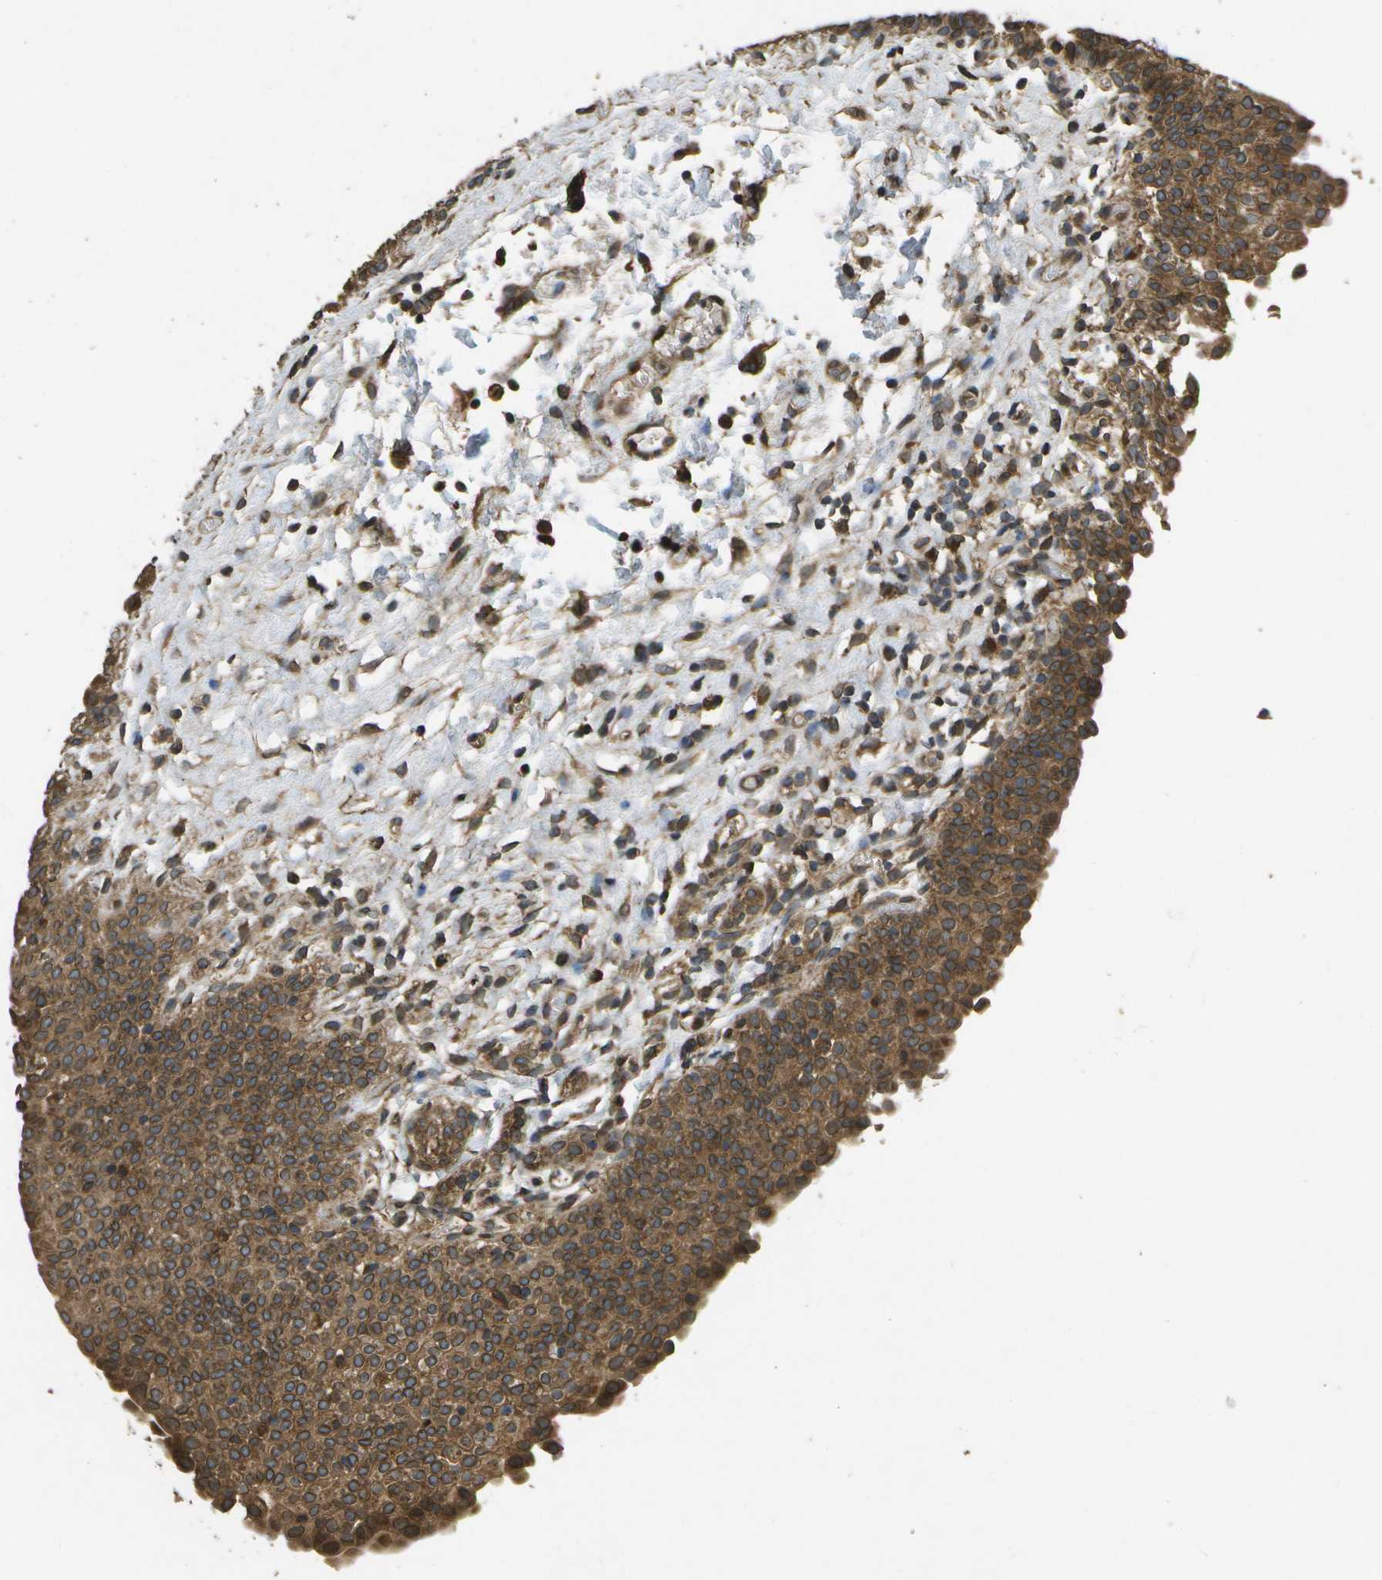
{"staining": {"intensity": "moderate", "quantity": ">75%", "location": "cytoplasmic/membranous"}, "tissue": "urinary bladder", "cell_type": "Urothelial cells", "image_type": "normal", "snomed": [{"axis": "morphology", "description": "Normal tissue, NOS"}, {"axis": "topography", "description": "Urinary bladder"}], "caption": "This micrograph reveals unremarkable urinary bladder stained with IHC to label a protein in brown. The cytoplasmic/membranous of urothelial cells show moderate positivity for the protein. Nuclei are counter-stained blue.", "gene": "HFE", "patient": {"sex": "male", "age": 55}}